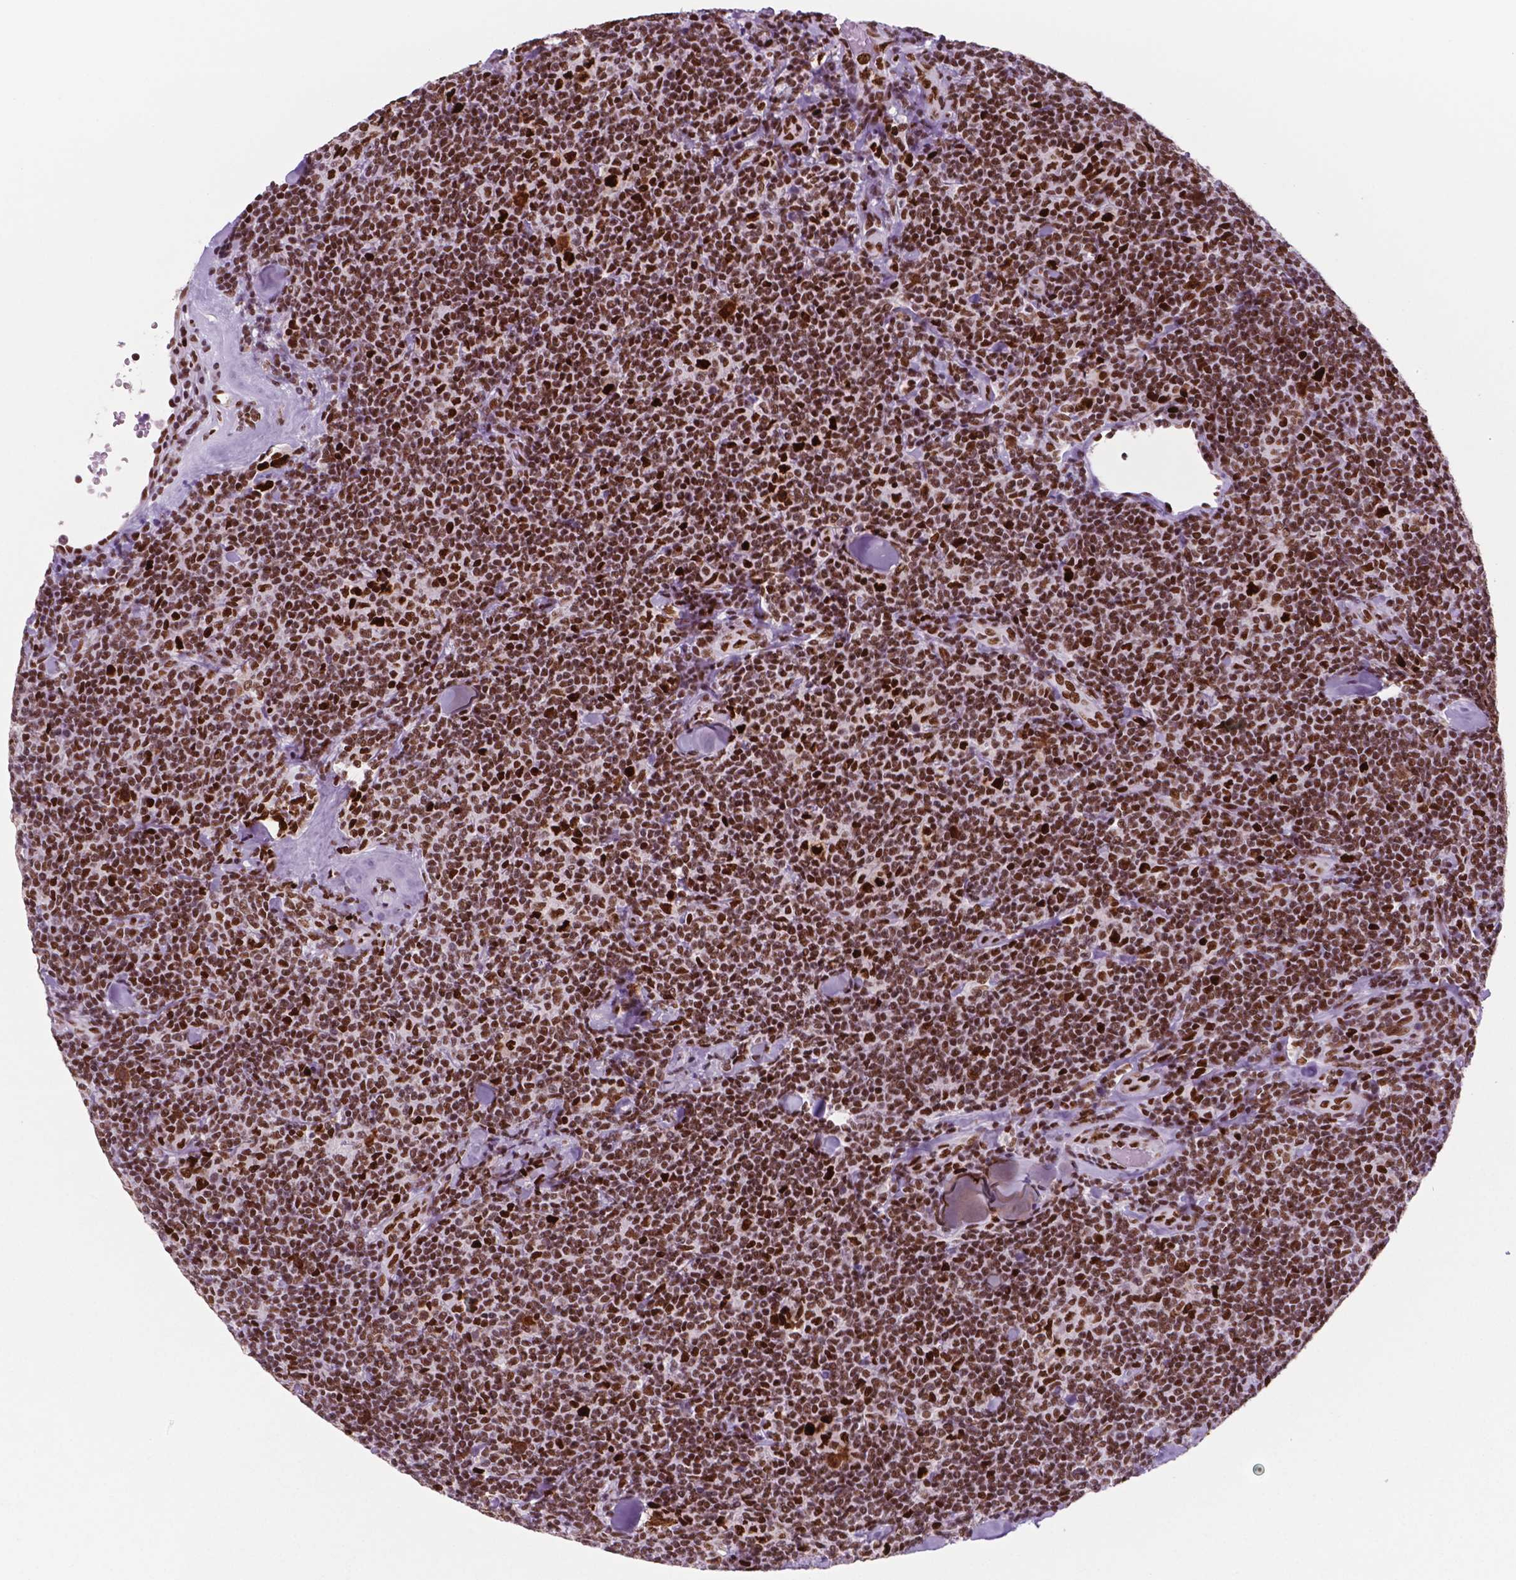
{"staining": {"intensity": "moderate", "quantity": ">75%", "location": "nuclear"}, "tissue": "lymphoma", "cell_type": "Tumor cells", "image_type": "cancer", "snomed": [{"axis": "morphology", "description": "Malignant lymphoma, non-Hodgkin's type, Low grade"}, {"axis": "topography", "description": "Lymph node"}], "caption": "IHC of low-grade malignant lymphoma, non-Hodgkin's type reveals medium levels of moderate nuclear positivity in about >75% of tumor cells.", "gene": "MSH6", "patient": {"sex": "female", "age": 56}}